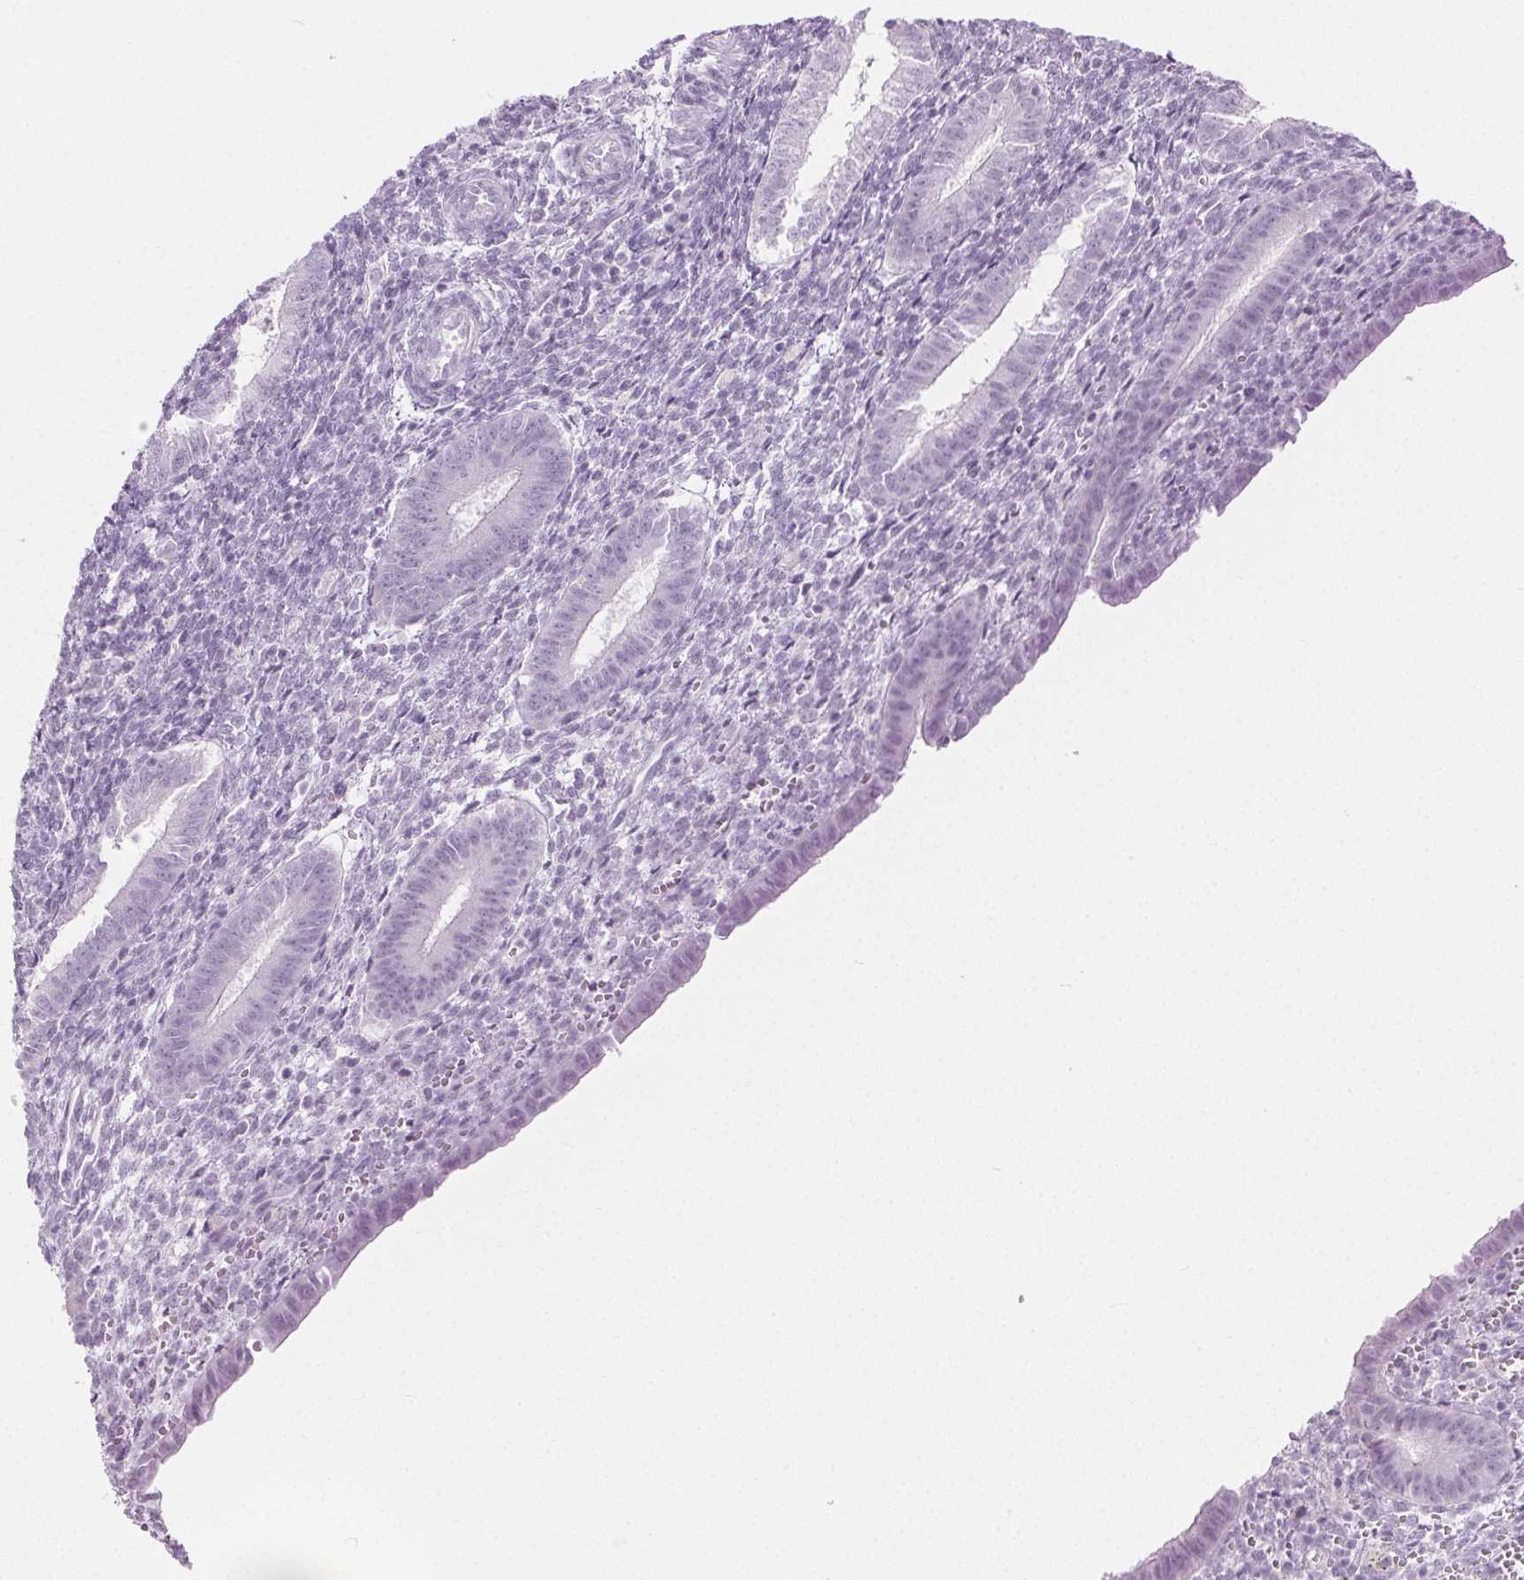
{"staining": {"intensity": "negative", "quantity": "none", "location": "none"}, "tissue": "endometrium", "cell_type": "Cells in endometrial stroma", "image_type": "normal", "snomed": [{"axis": "morphology", "description": "Normal tissue, NOS"}, {"axis": "topography", "description": "Endometrium"}], "caption": "This histopathology image is of unremarkable endometrium stained with immunohistochemistry (IHC) to label a protein in brown with the nuclei are counter-stained blue. There is no staining in cells in endometrial stroma.", "gene": "SPRR3", "patient": {"sex": "female", "age": 25}}